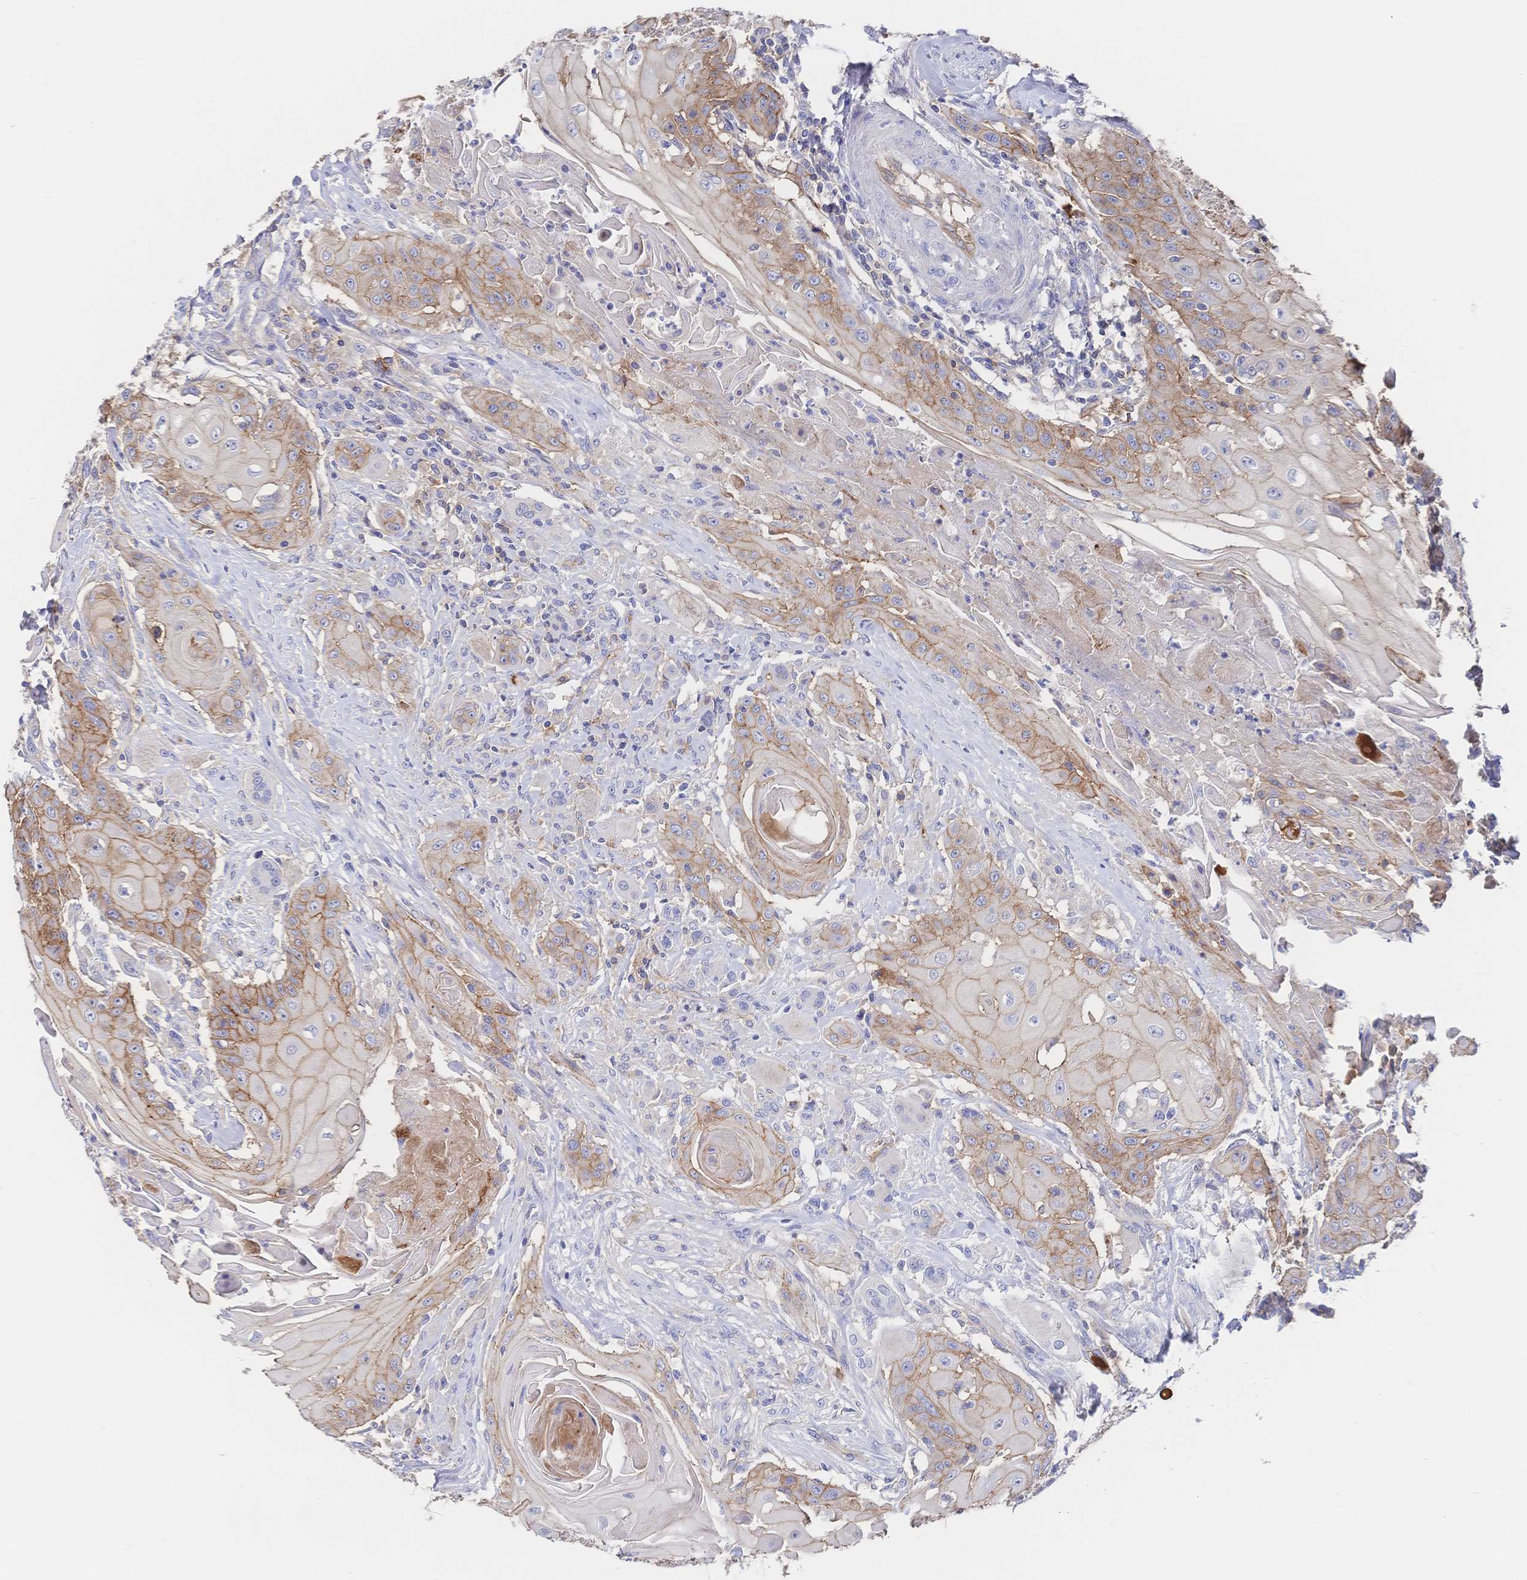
{"staining": {"intensity": "moderate", "quantity": ">75%", "location": "cytoplasmic/membranous"}, "tissue": "head and neck cancer", "cell_type": "Tumor cells", "image_type": "cancer", "snomed": [{"axis": "morphology", "description": "Squamous cell carcinoma, NOS"}, {"axis": "topography", "description": "Oral tissue"}, {"axis": "topography", "description": "Head-Neck"}, {"axis": "topography", "description": "Neck, NOS"}], "caption": "Human squamous cell carcinoma (head and neck) stained with a brown dye exhibits moderate cytoplasmic/membranous positive staining in about >75% of tumor cells.", "gene": "F11R", "patient": {"sex": "female", "age": 55}}